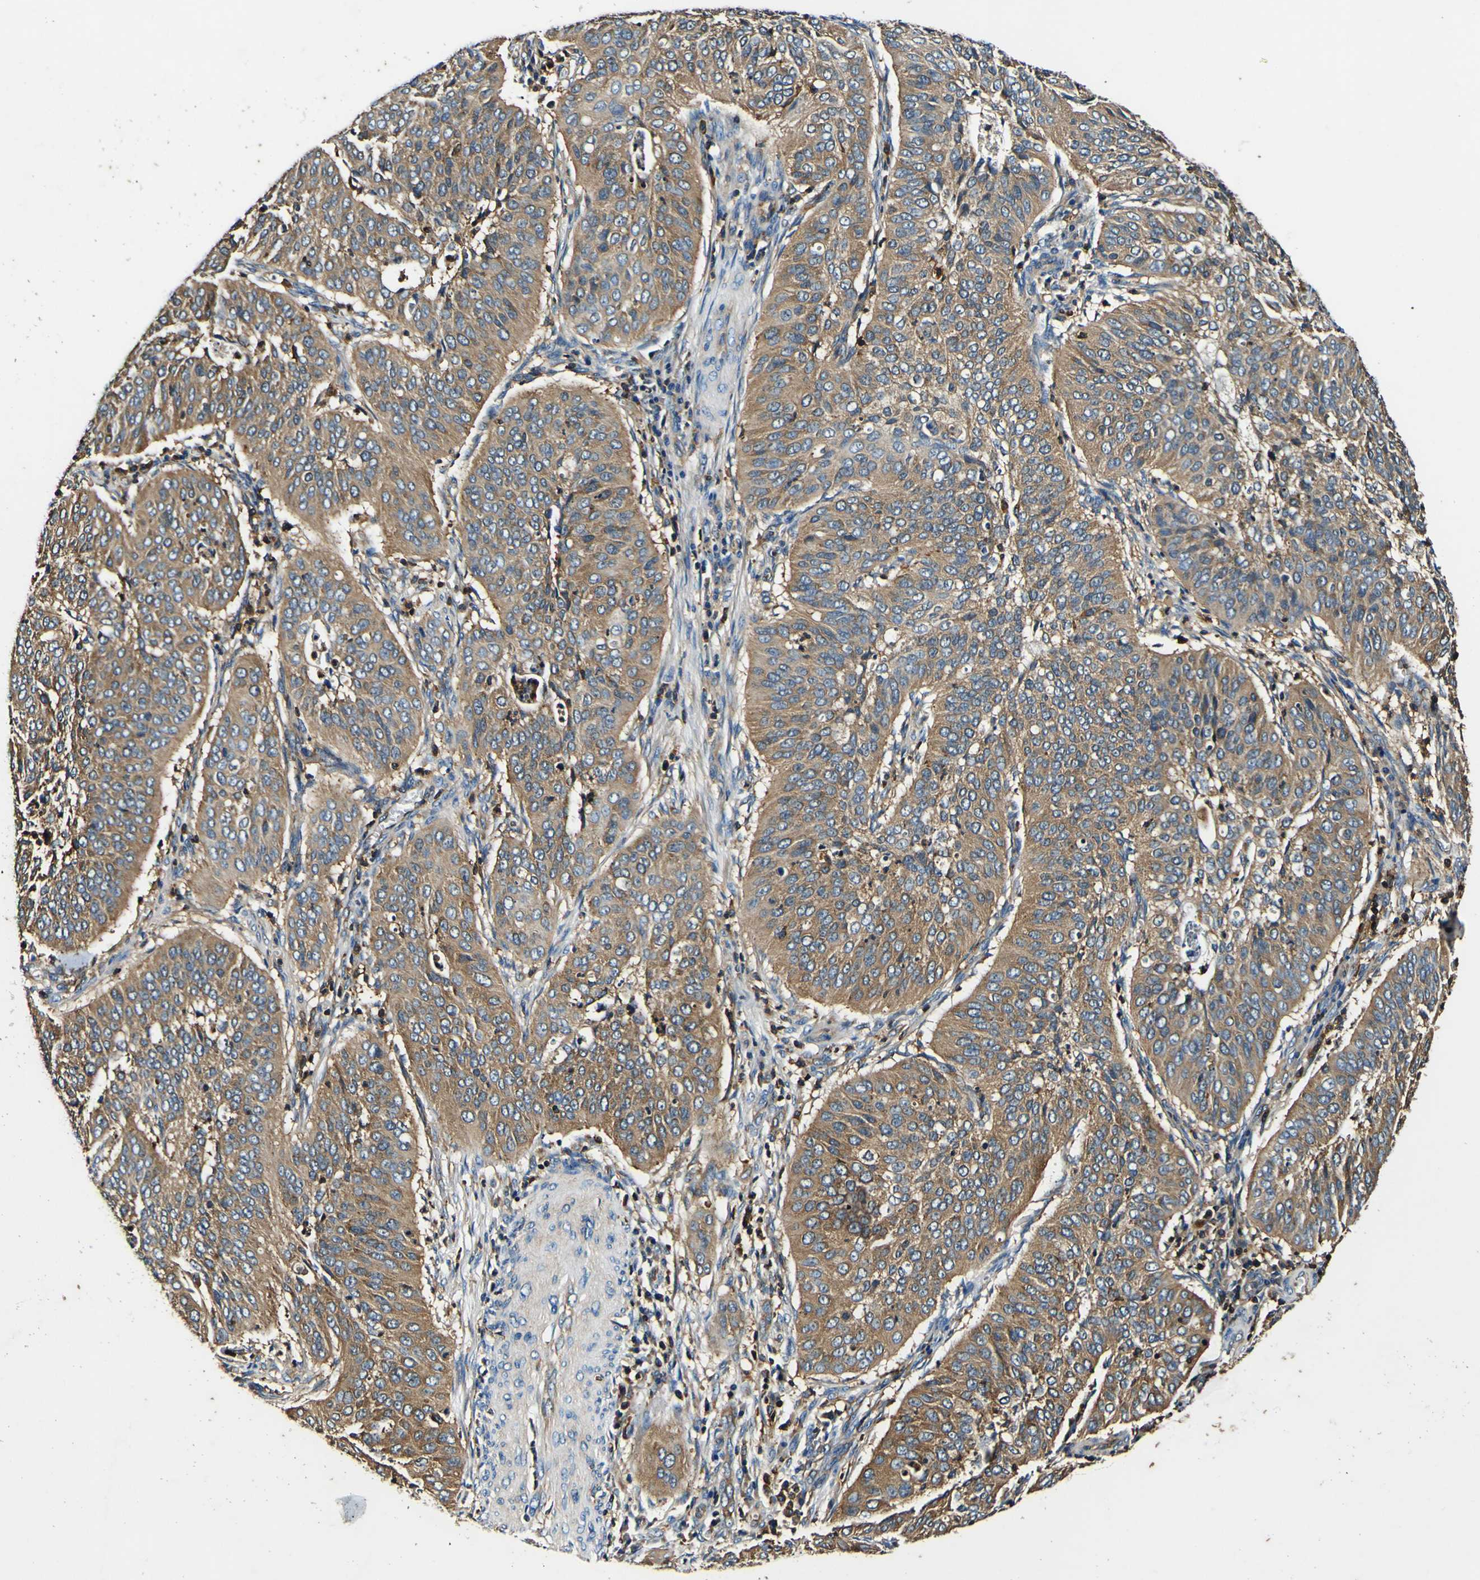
{"staining": {"intensity": "moderate", "quantity": ">75%", "location": "cytoplasmic/membranous"}, "tissue": "cervical cancer", "cell_type": "Tumor cells", "image_type": "cancer", "snomed": [{"axis": "morphology", "description": "Normal tissue, NOS"}, {"axis": "morphology", "description": "Squamous cell carcinoma, NOS"}, {"axis": "topography", "description": "Cervix"}], "caption": "Cervical squamous cell carcinoma stained with DAB (3,3'-diaminobenzidine) immunohistochemistry displays medium levels of moderate cytoplasmic/membranous positivity in approximately >75% of tumor cells.", "gene": "RHOT2", "patient": {"sex": "female", "age": 39}}